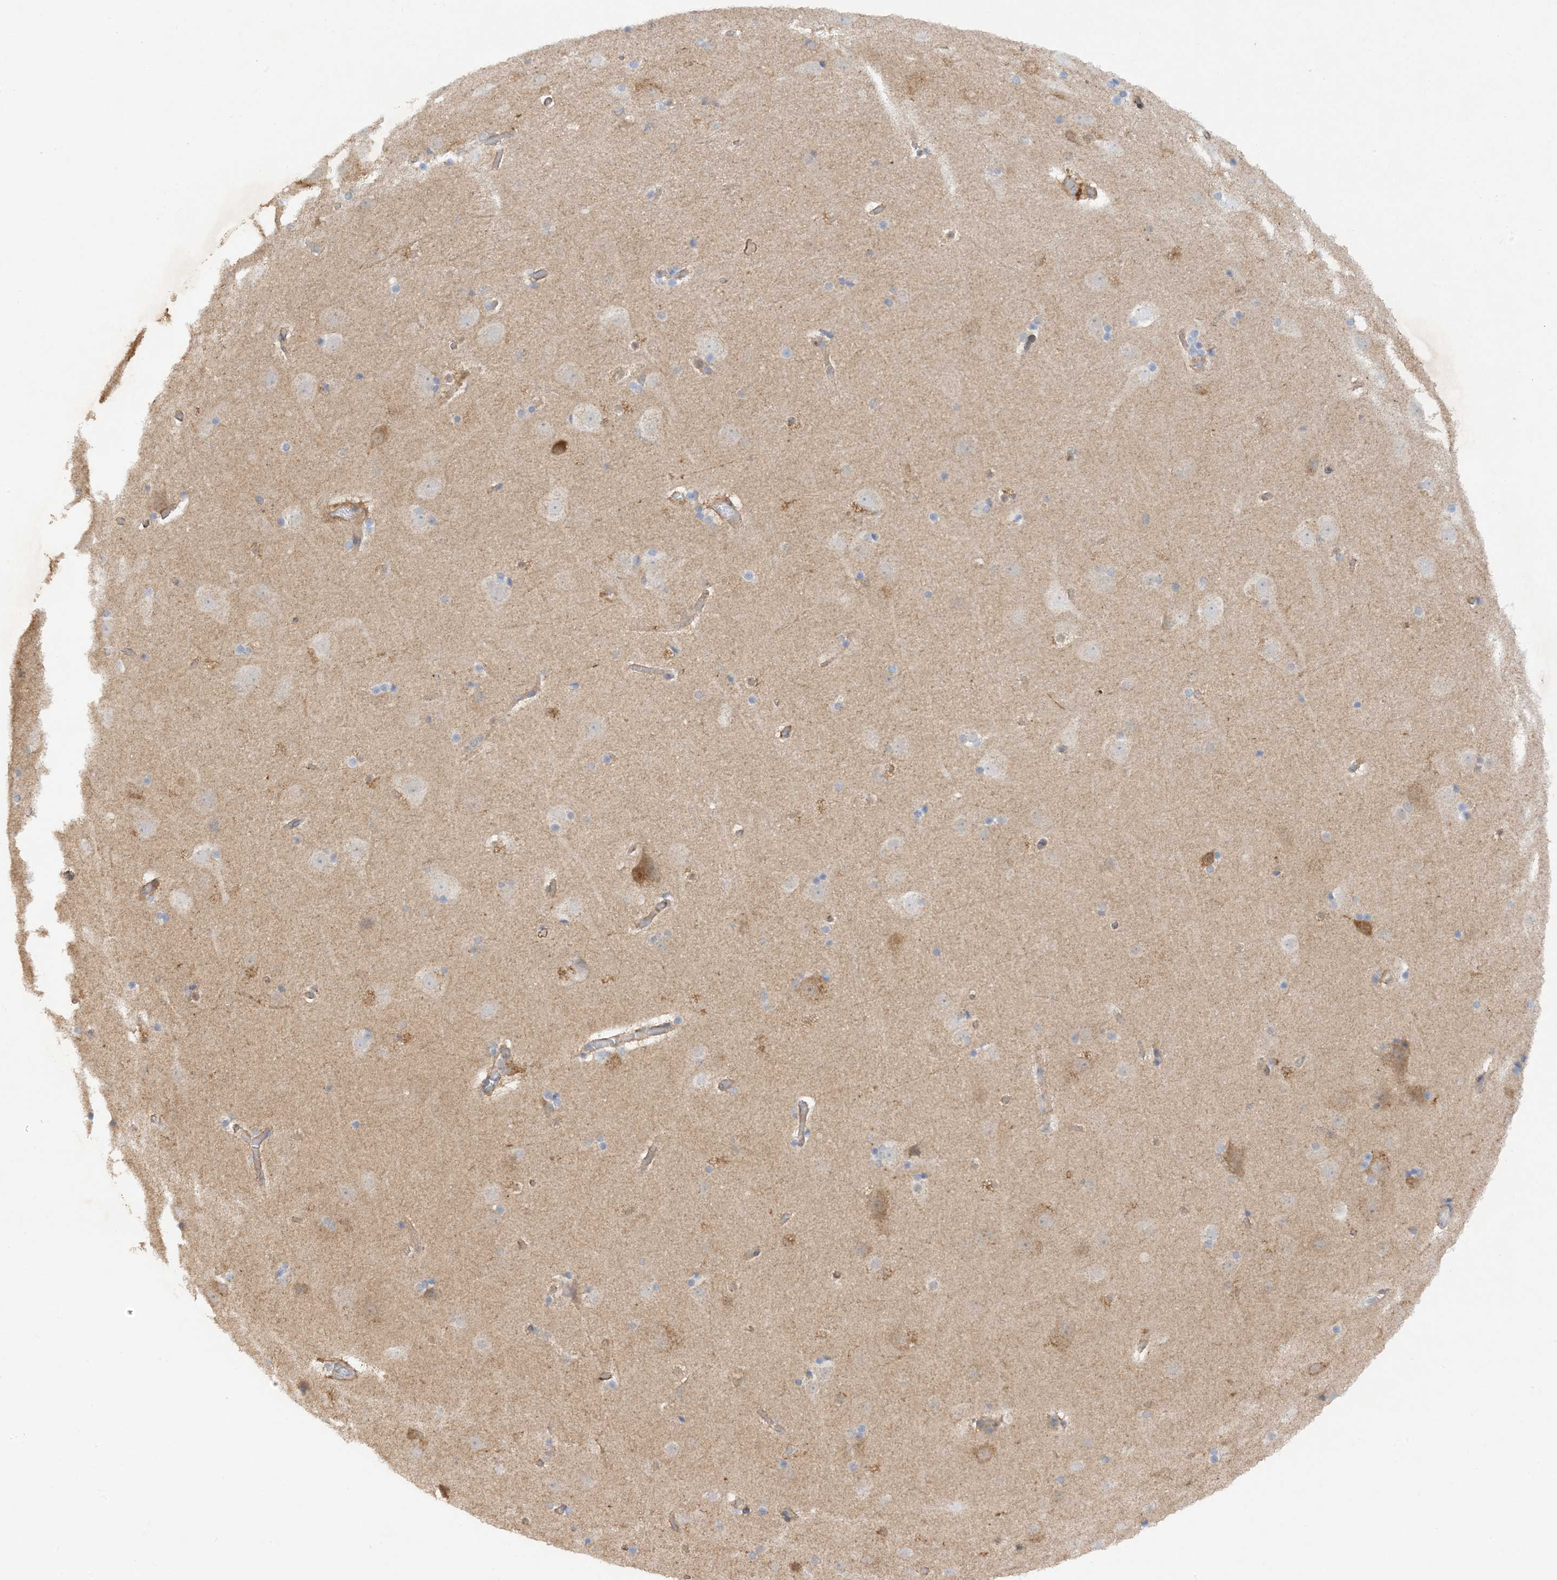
{"staining": {"intensity": "weak", "quantity": "25%-75%", "location": "cytoplasmic/membranous"}, "tissue": "cerebral cortex", "cell_type": "Endothelial cells", "image_type": "normal", "snomed": [{"axis": "morphology", "description": "Normal tissue, NOS"}, {"axis": "topography", "description": "Cerebral cortex"}], "caption": "Benign cerebral cortex reveals weak cytoplasmic/membranous positivity in about 25%-75% of endothelial cells.", "gene": "PHACTR2", "patient": {"sex": "male", "age": 57}}